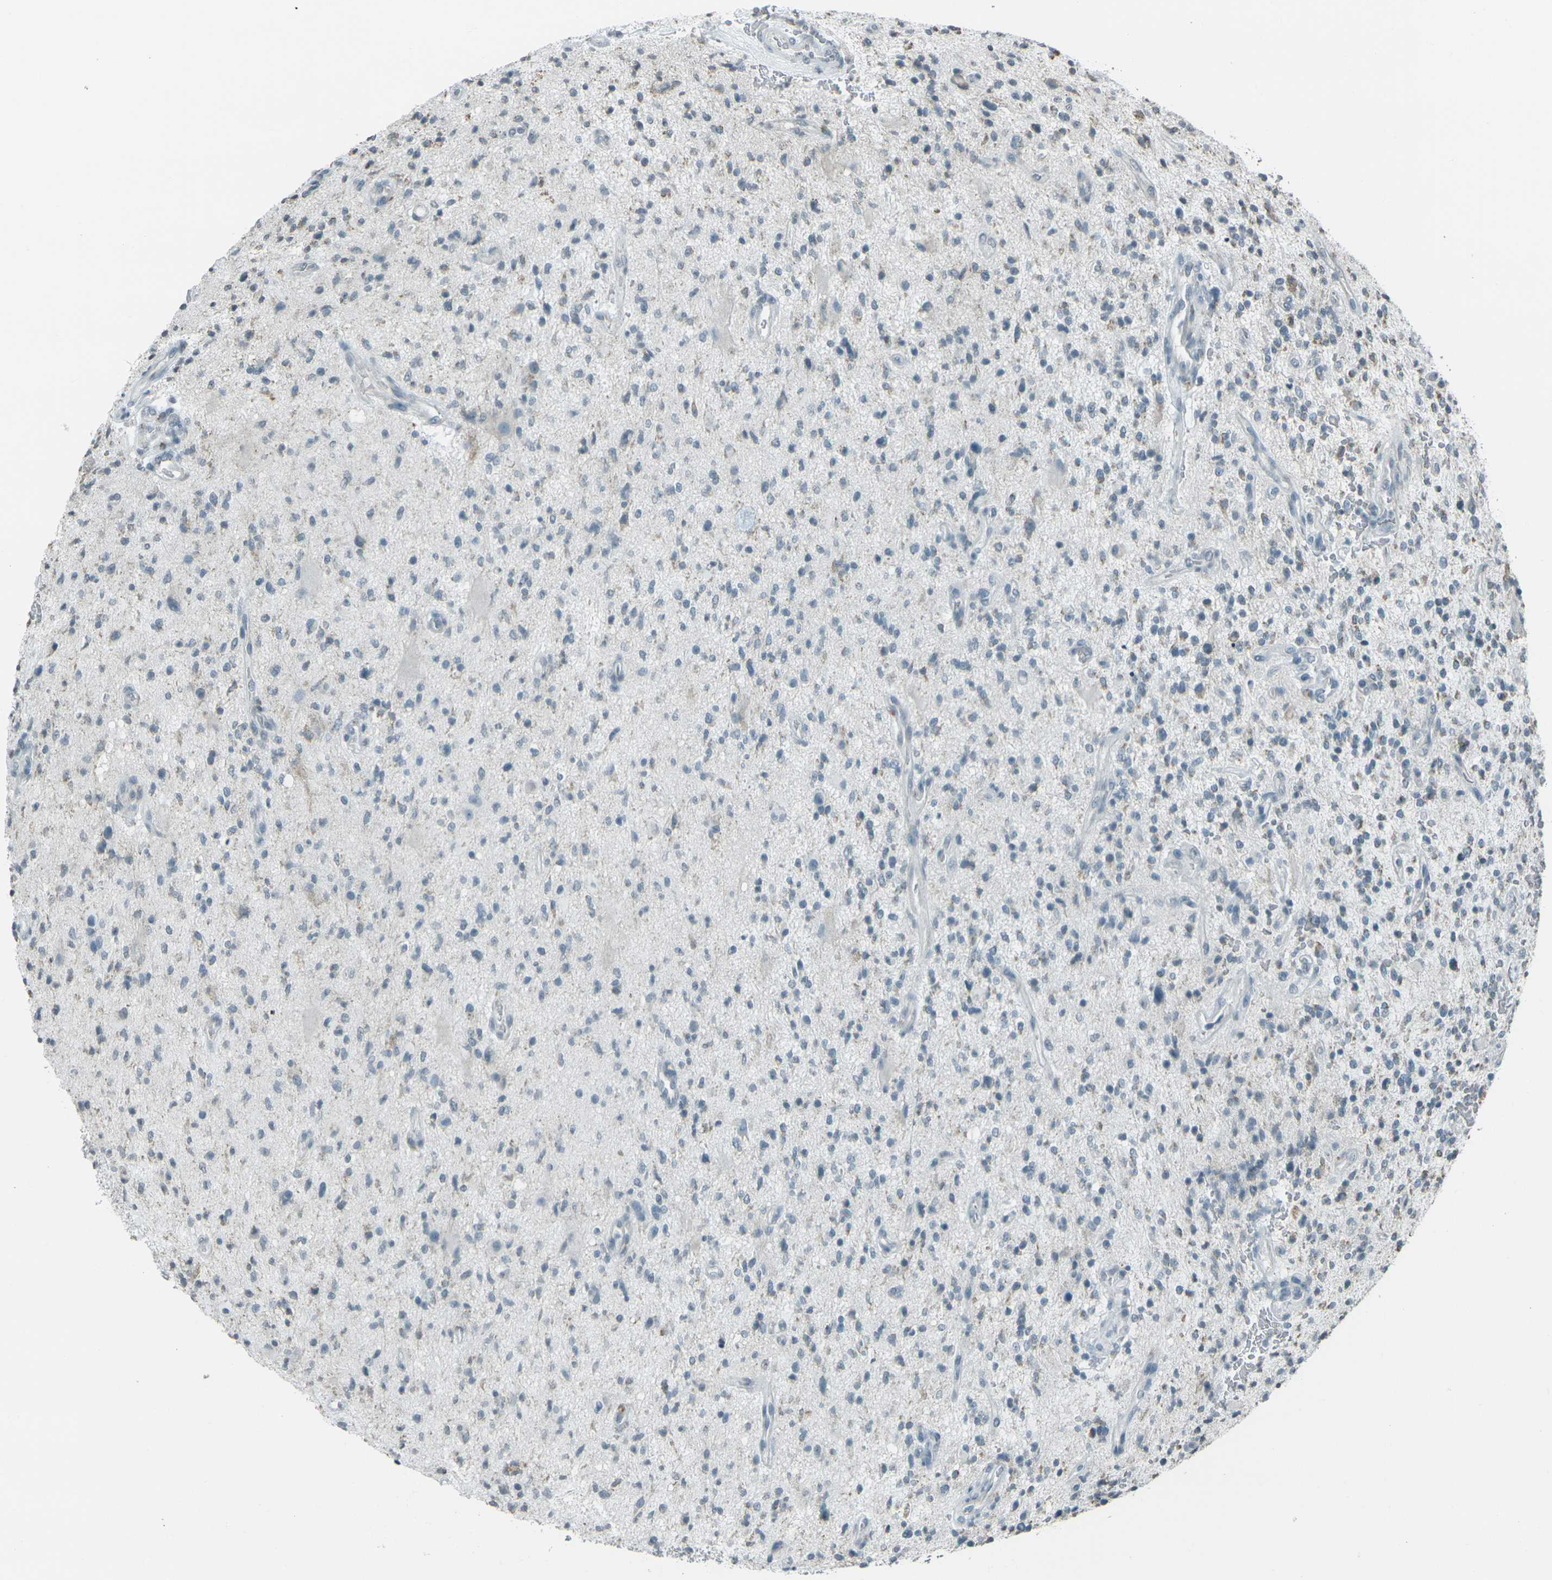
{"staining": {"intensity": "weak", "quantity": "<25%", "location": "cytoplasmic/membranous"}, "tissue": "glioma", "cell_type": "Tumor cells", "image_type": "cancer", "snomed": [{"axis": "morphology", "description": "Glioma, malignant, High grade"}, {"axis": "topography", "description": "Brain"}], "caption": "The micrograph shows no significant positivity in tumor cells of glioma.", "gene": "H2BC1", "patient": {"sex": "male", "age": 48}}